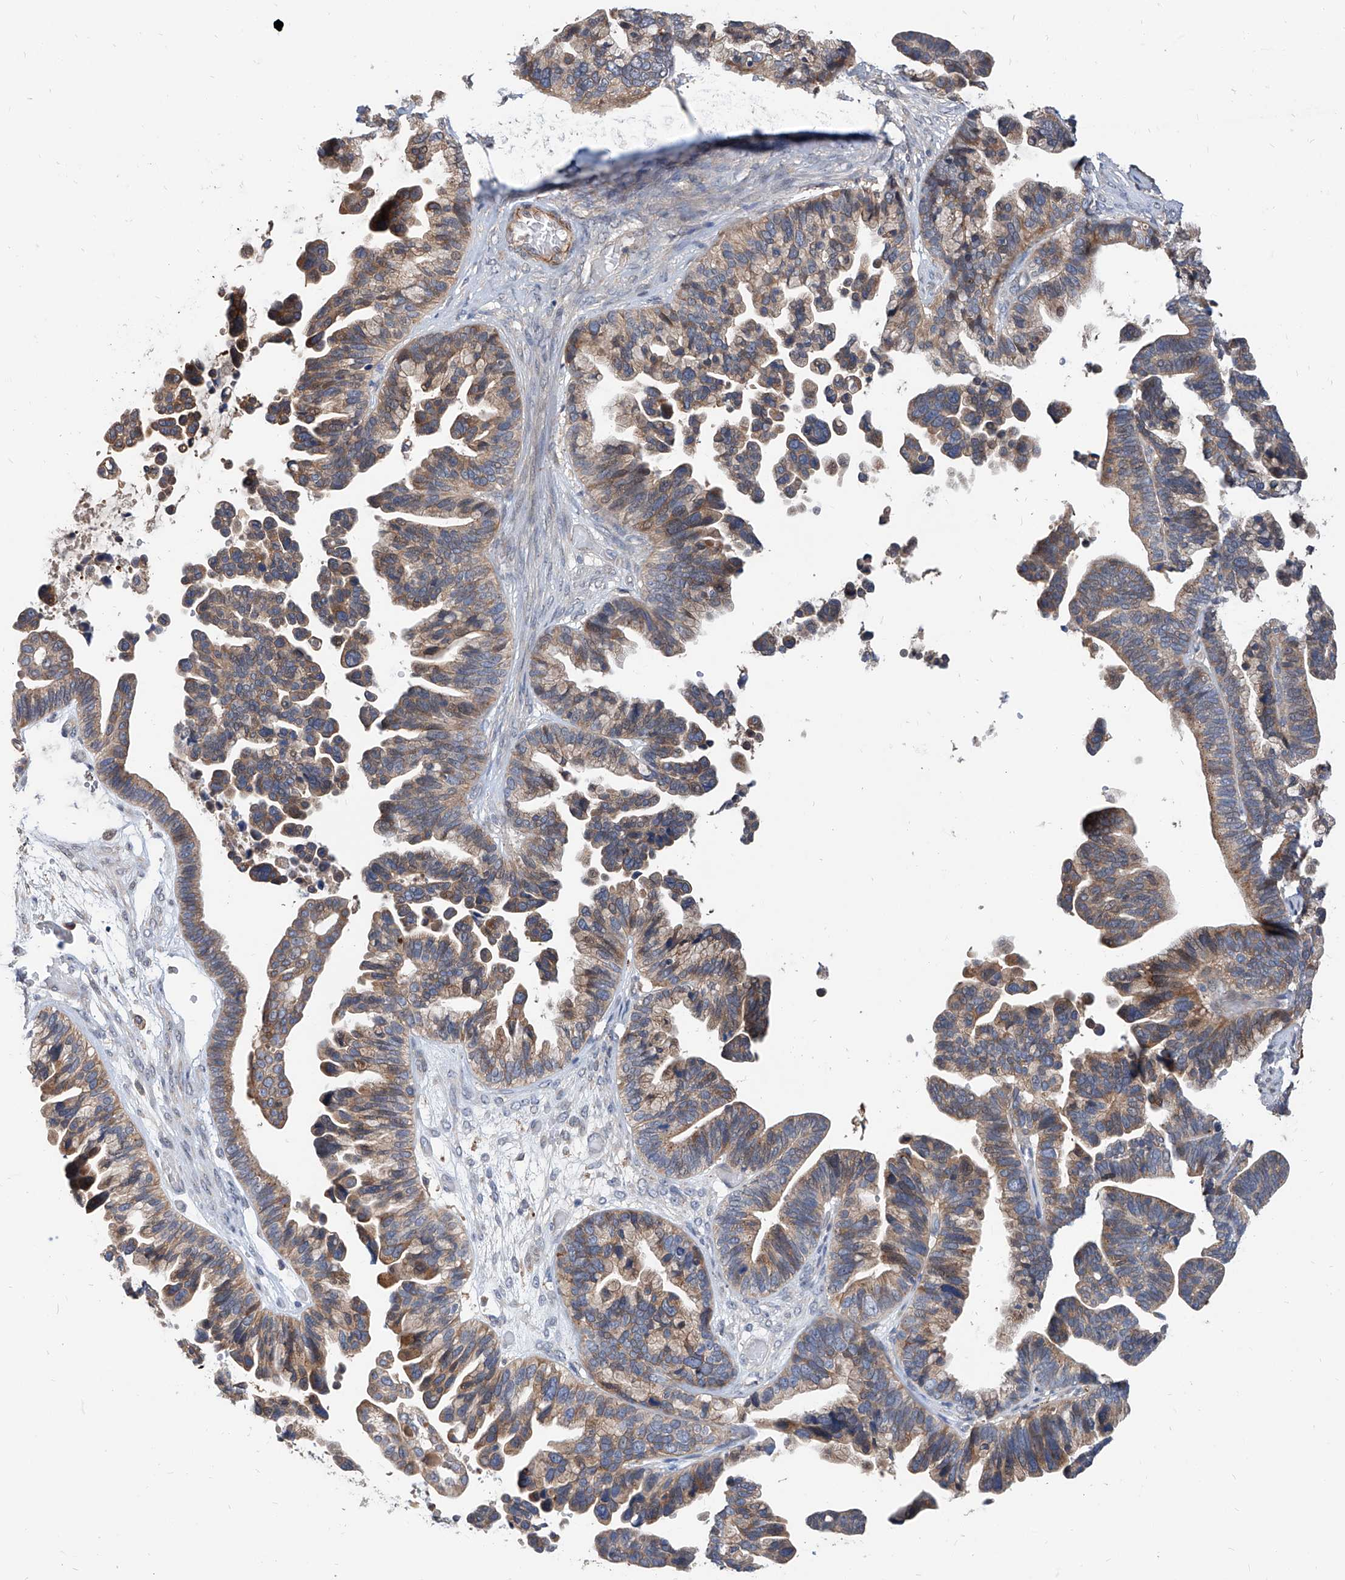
{"staining": {"intensity": "moderate", "quantity": ">75%", "location": "cytoplasmic/membranous"}, "tissue": "ovarian cancer", "cell_type": "Tumor cells", "image_type": "cancer", "snomed": [{"axis": "morphology", "description": "Cystadenocarcinoma, serous, NOS"}, {"axis": "topography", "description": "Ovary"}], "caption": "Tumor cells exhibit medium levels of moderate cytoplasmic/membranous staining in approximately >75% of cells in ovarian serous cystadenocarcinoma.", "gene": "MAGEE2", "patient": {"sex": "female", "age": 56}}